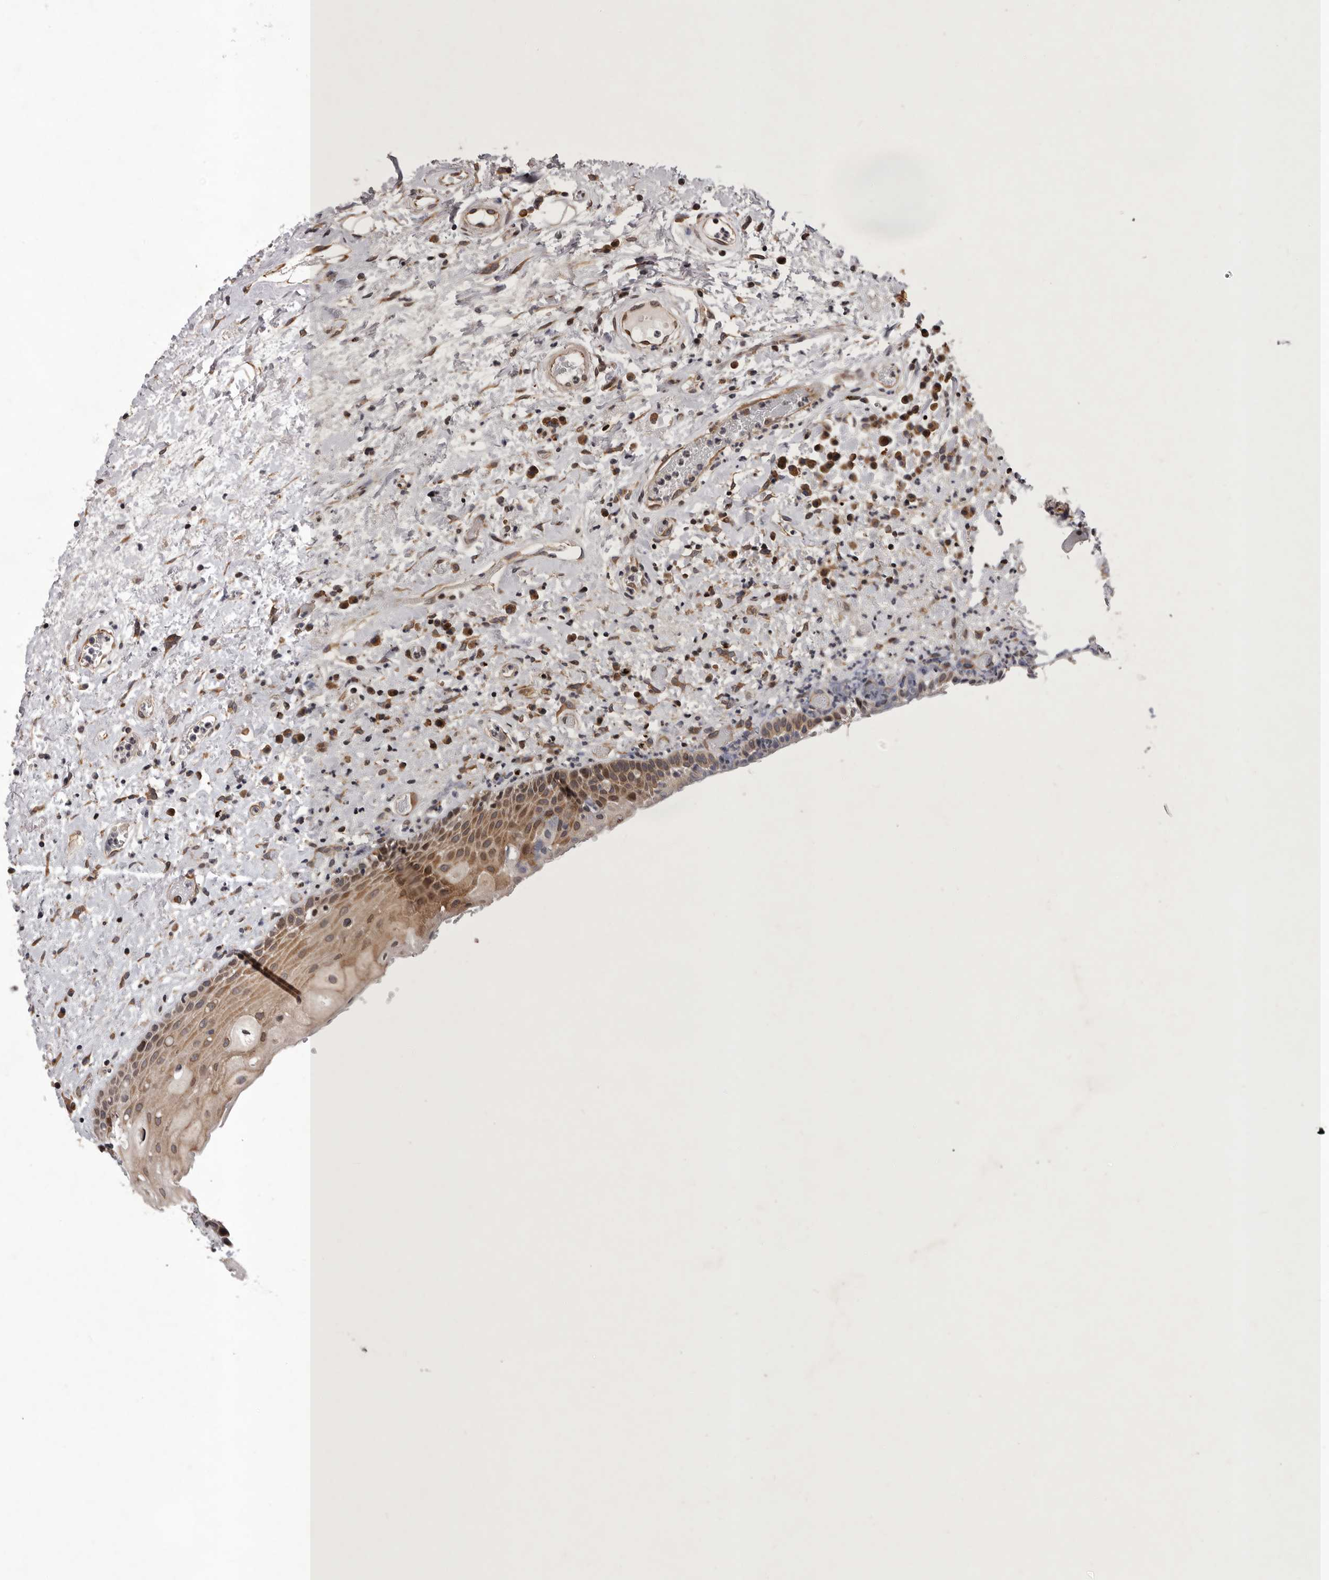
{"staining": {"intensity": "moderate", "quantity": ">75%", "location": "cytoplasmic/membranous,nuclear"}, "tissue": "oral mucosa", "cell_type": "Squamous epithelial cells", "image_type": "normal", "snomed": [{"axis": "morphology", "description": "Normal tissue, NOS"}, {"axis": "topography", "description": "Oral tissue"}], "caption": "Immunohistochemical staining of benign oral mucosa demonstrates medium levels of moderate cytoplasmic/membranous,nuclear expression in about >75% of squamous epithelial cells. (Brightfield microscopy of DAB IHC at high magnification).", "gene": "GADD45B", "patient": {"sex": "female", "age": 76}}